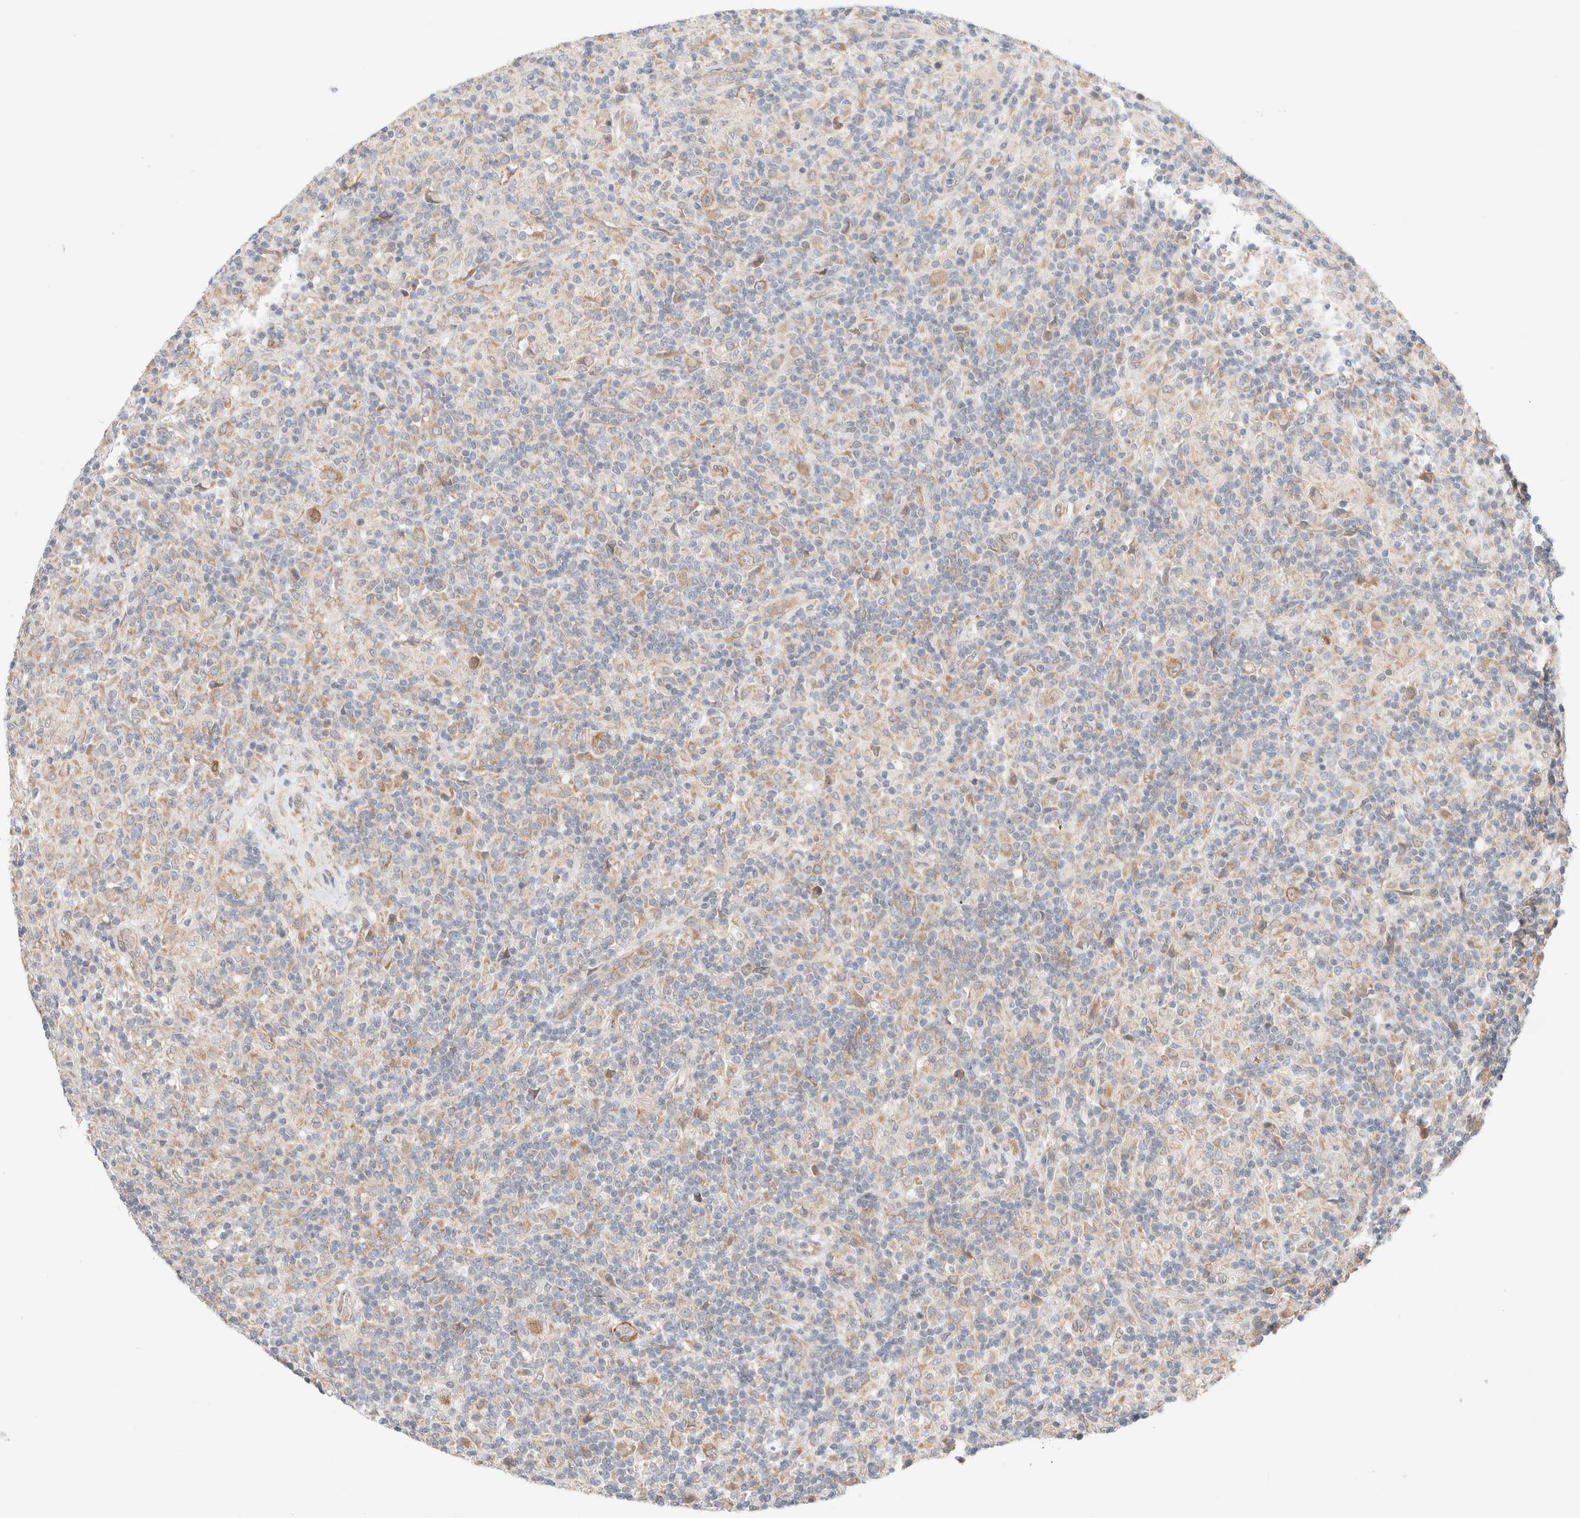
{"staining": {"intensity": "moderate", "quantity": ">75%", "location": "cytoplasmic/membranous"}, "tissue": "lymphoma", "cell_type": "Tumor cells", "image_type": "cancer", "snomed": [{"axis": "morphology", "description": "Hodgkin's disease, NOS"}, {"axis": "topography", "description": "Lymph node"}], "caption": "Protein expression analysis of human Hodgkin's disease reveals moderate cytoplasmic/membranous staining in approximately >75% of tumor cells.", "gene": "RRP15", "patient": {"sex": "male", "age": 70}}